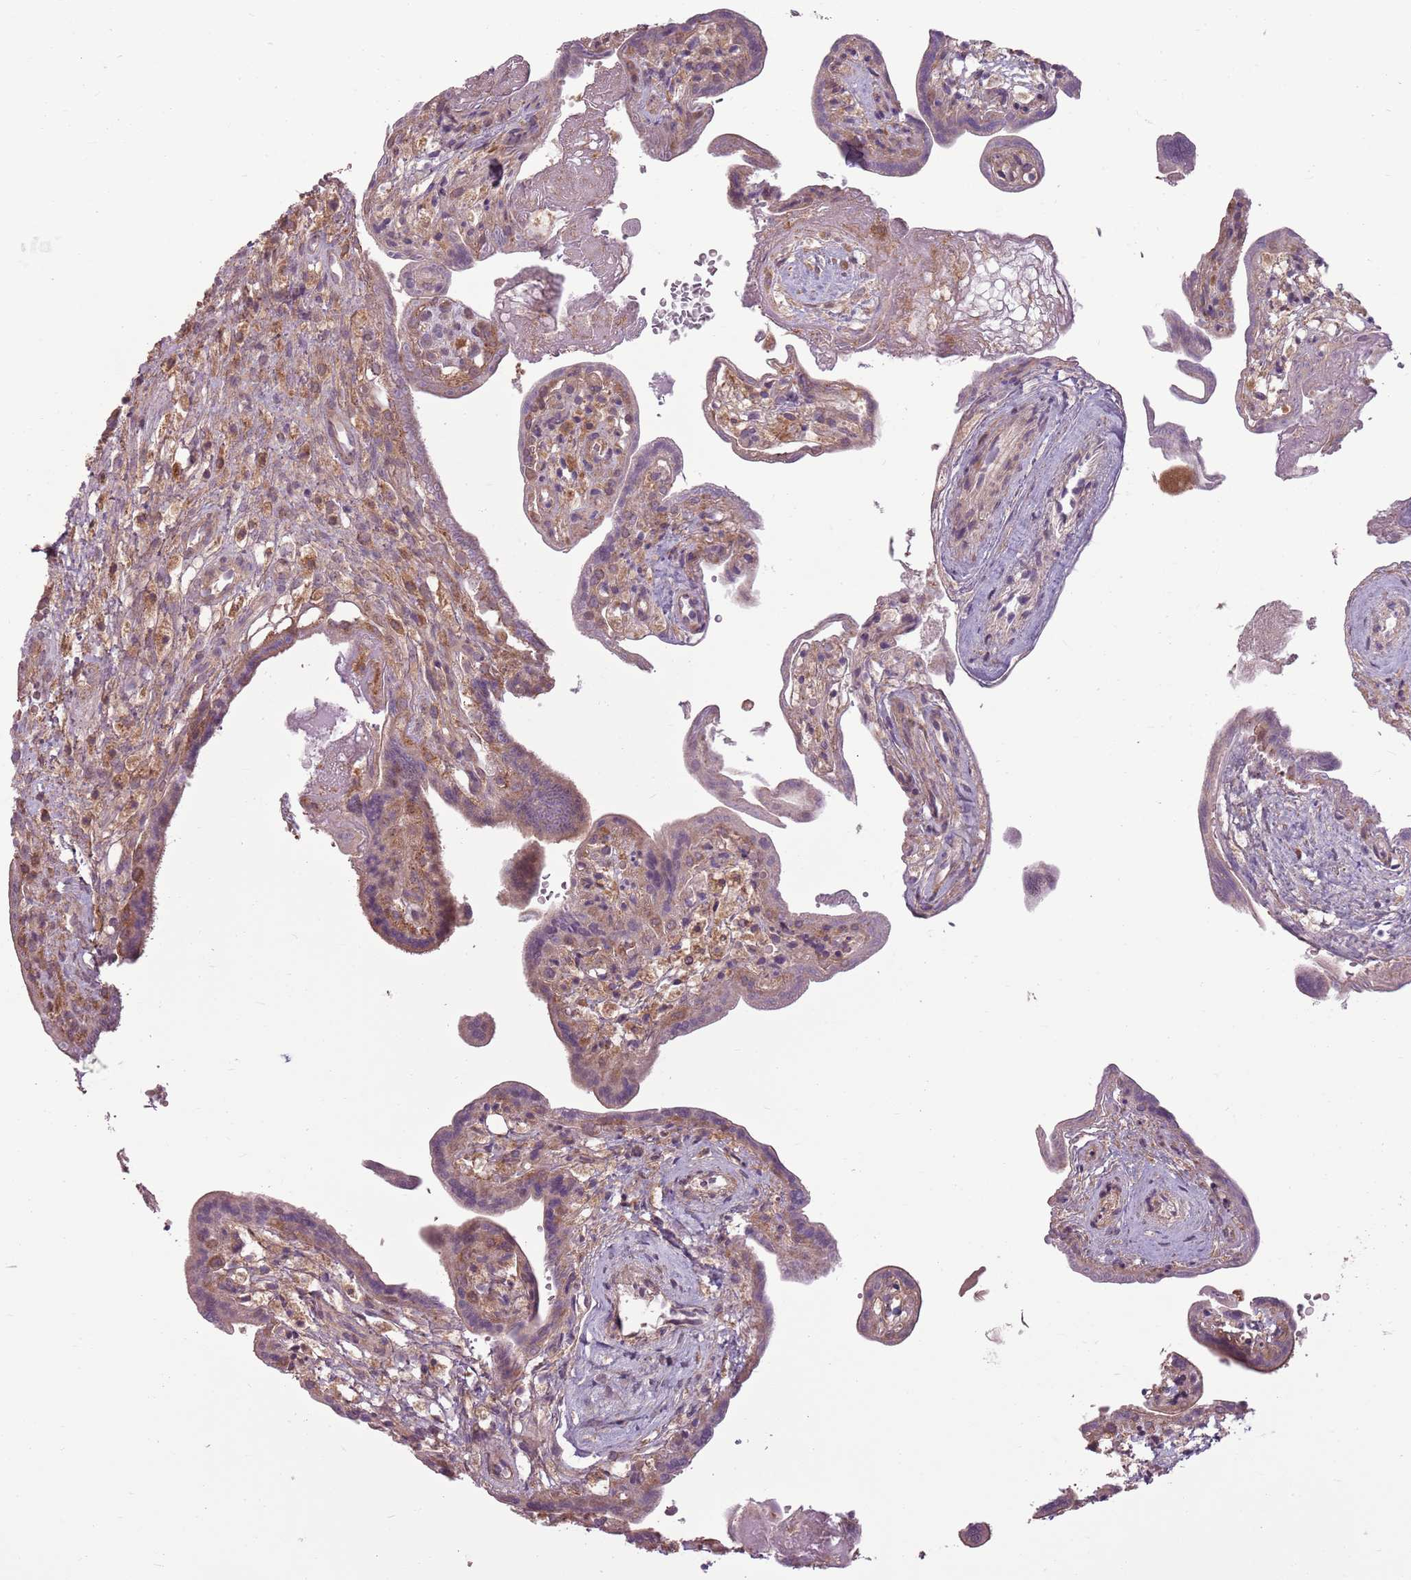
{"staining": {"intensity": "moderate", "quantity": "25%-75%", "location": "cytoplasmic/membranous"}, "tissue": "placenta", "cell_type": "Decidual cells", "image_type": "normal", "snomed": [{"axis": "morphology", "description": "Normal tissue, NOS"}, {"axis": "topography", "description": "Placenta"}], "caption": "A high-resolution micrograph shows immunohistochemistry (IHC) staining of unremarkable placenta, which shows moderate cytoplasmic/membranous expression in approximately 25%-75% of decidual cells.", "gene": "RPL21", "patient": {"sex": "female", "age": 37}}